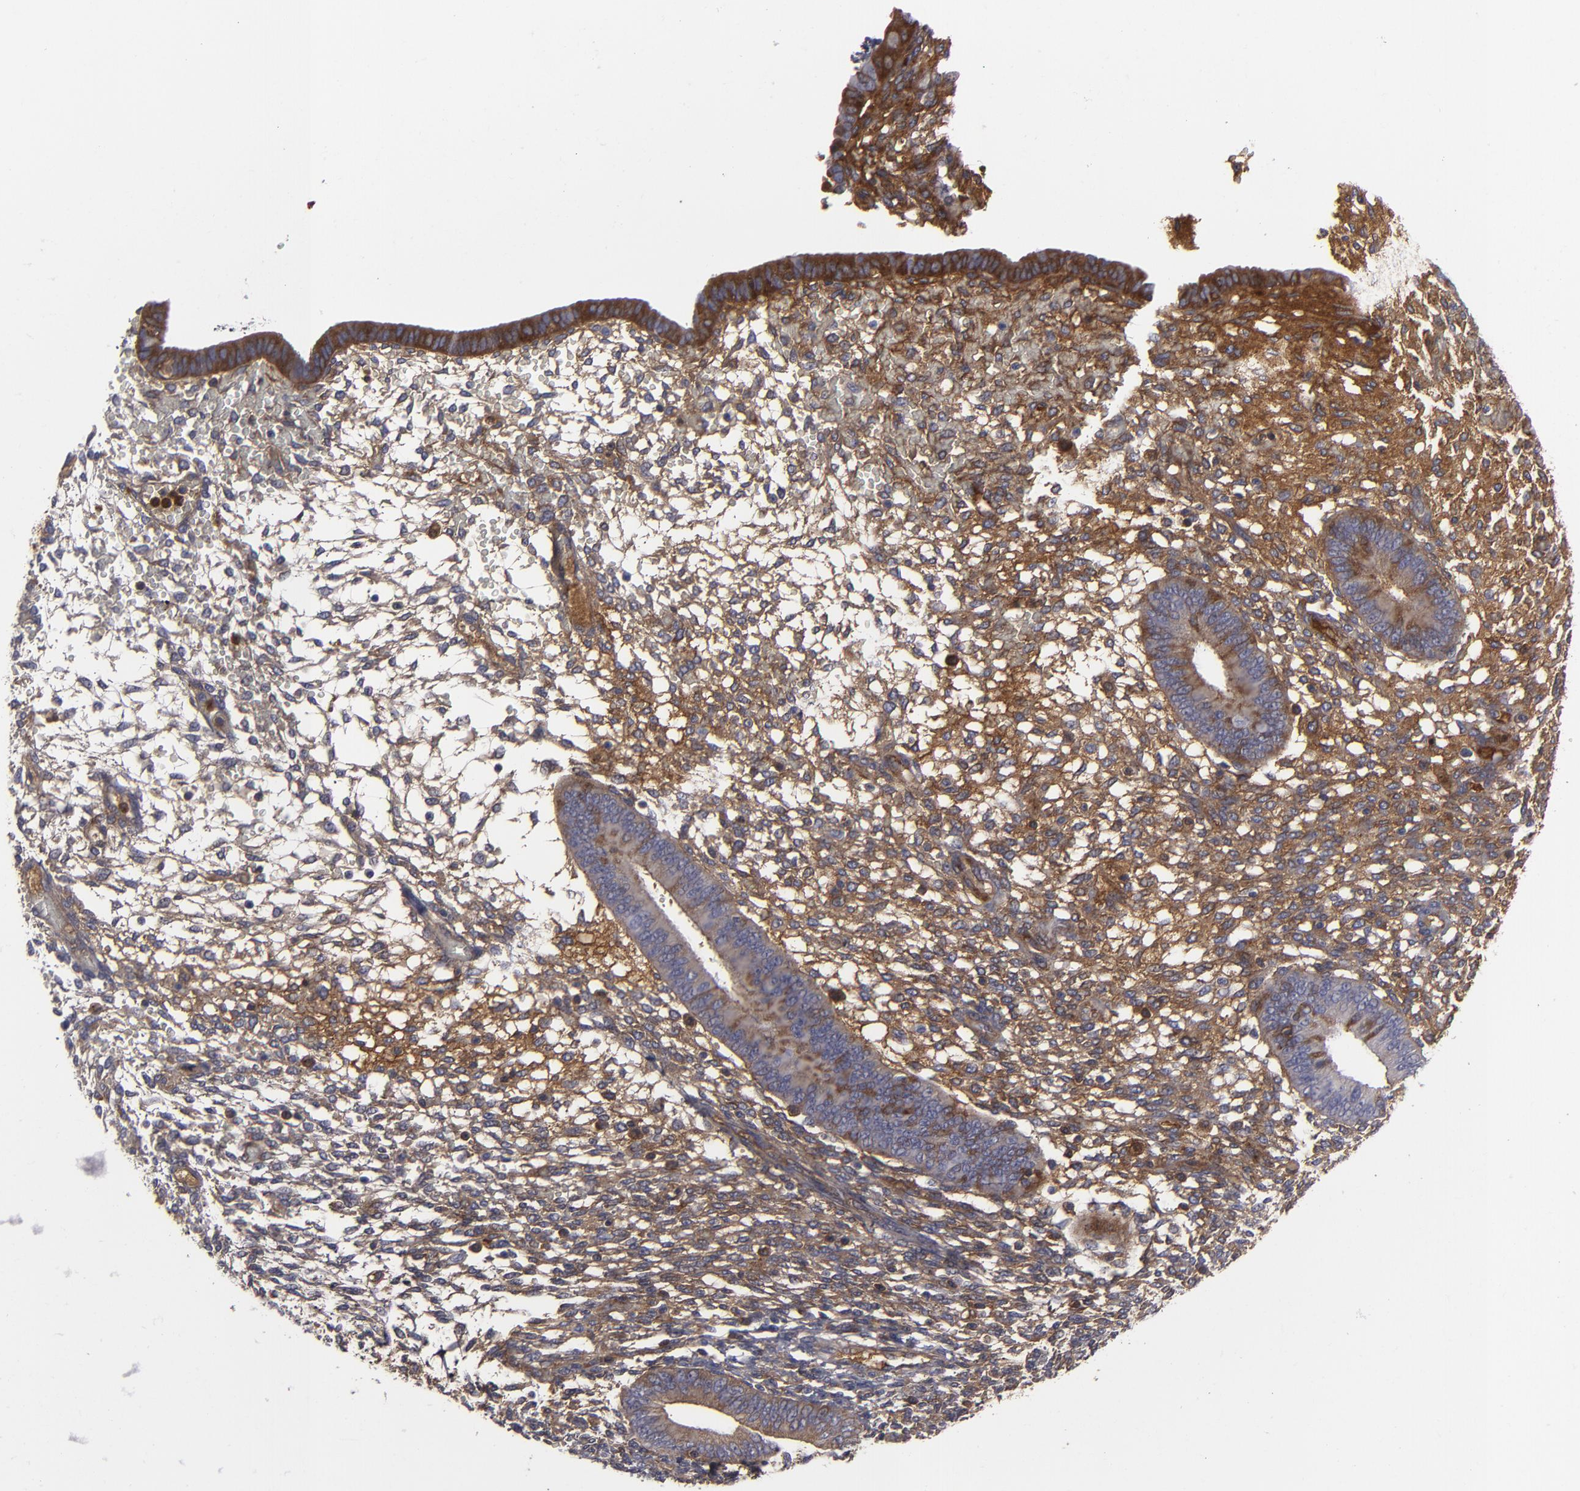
{"staining": {"intensity": "moderate", "quantity": "<25%", "location": "nuclear"}, "tissue": "endometrium", "cell_type": "Cells in endometrial stroma", "image_type": "normal", "snomed": [{"axis": "morphology", "description": "Normal tissue, NOS"}, {"axis": "topography", "description": "Endometrium"}], "caption": "Cells in endometrial stroma exhibit low levels of moderate nuclear expression in approximately <25% of cells in normal endometrium.", "gene": "LRG1", "patient": {"sex": "female", "age": 42}}